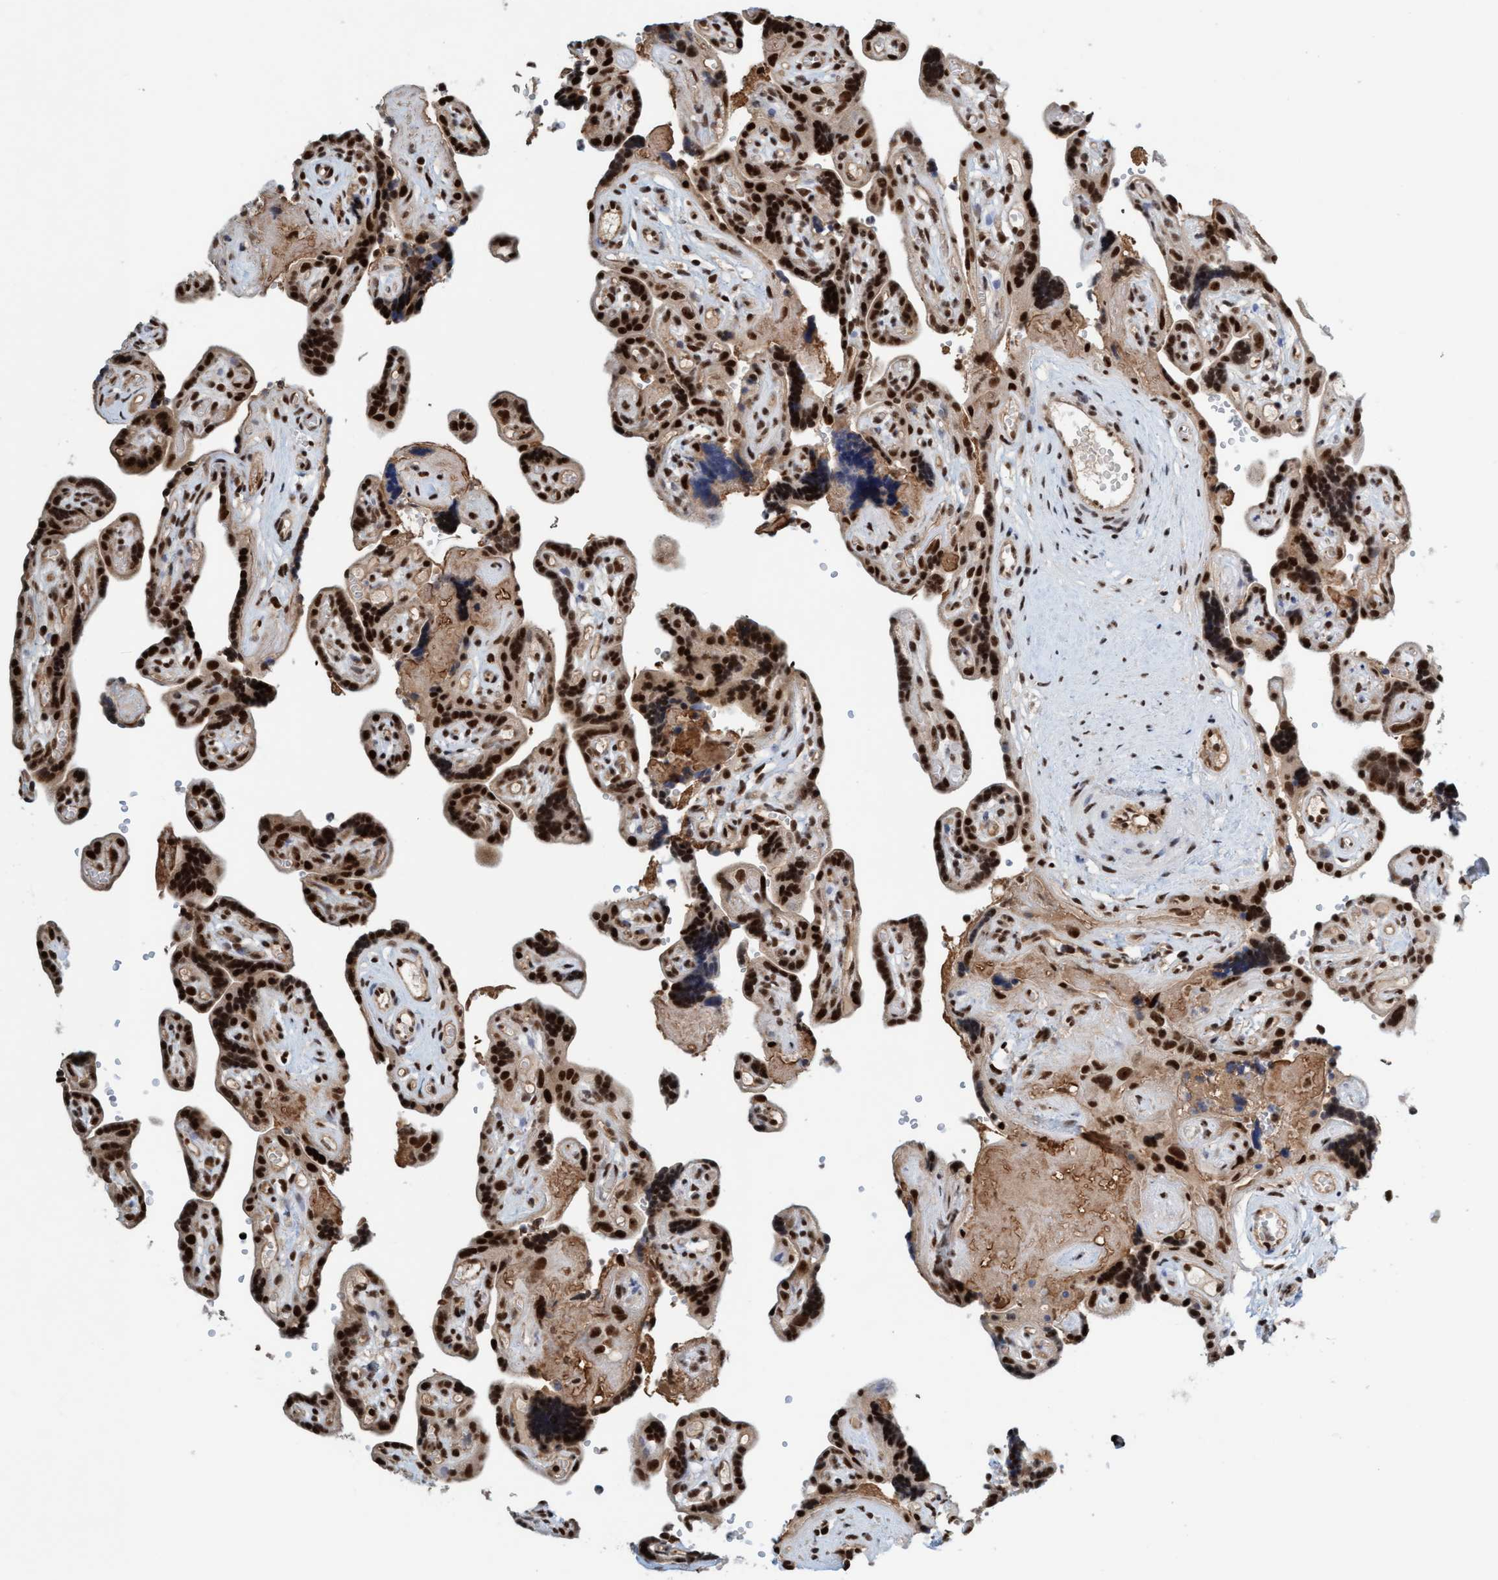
{"staining": {"intensity": "strong", "quantity": ">75%", "location": "nuclear"}, "tissue": "placenta", "cell_type": "Trophoblastic cells", "image_type": "normal", "snomed": [{"axis": "morphology", "description": "Normal tissue, NOS"}, {"axis": "topography", "description": "Placenta"}], "caption": "The image displays immunohistochemical staining of normal placenta. There is strong nuclear positivity is present in approximately >75% of trophoblastic cells.", "gene": "SMCR8", "patient": {"sex": "female", "age": 30}}